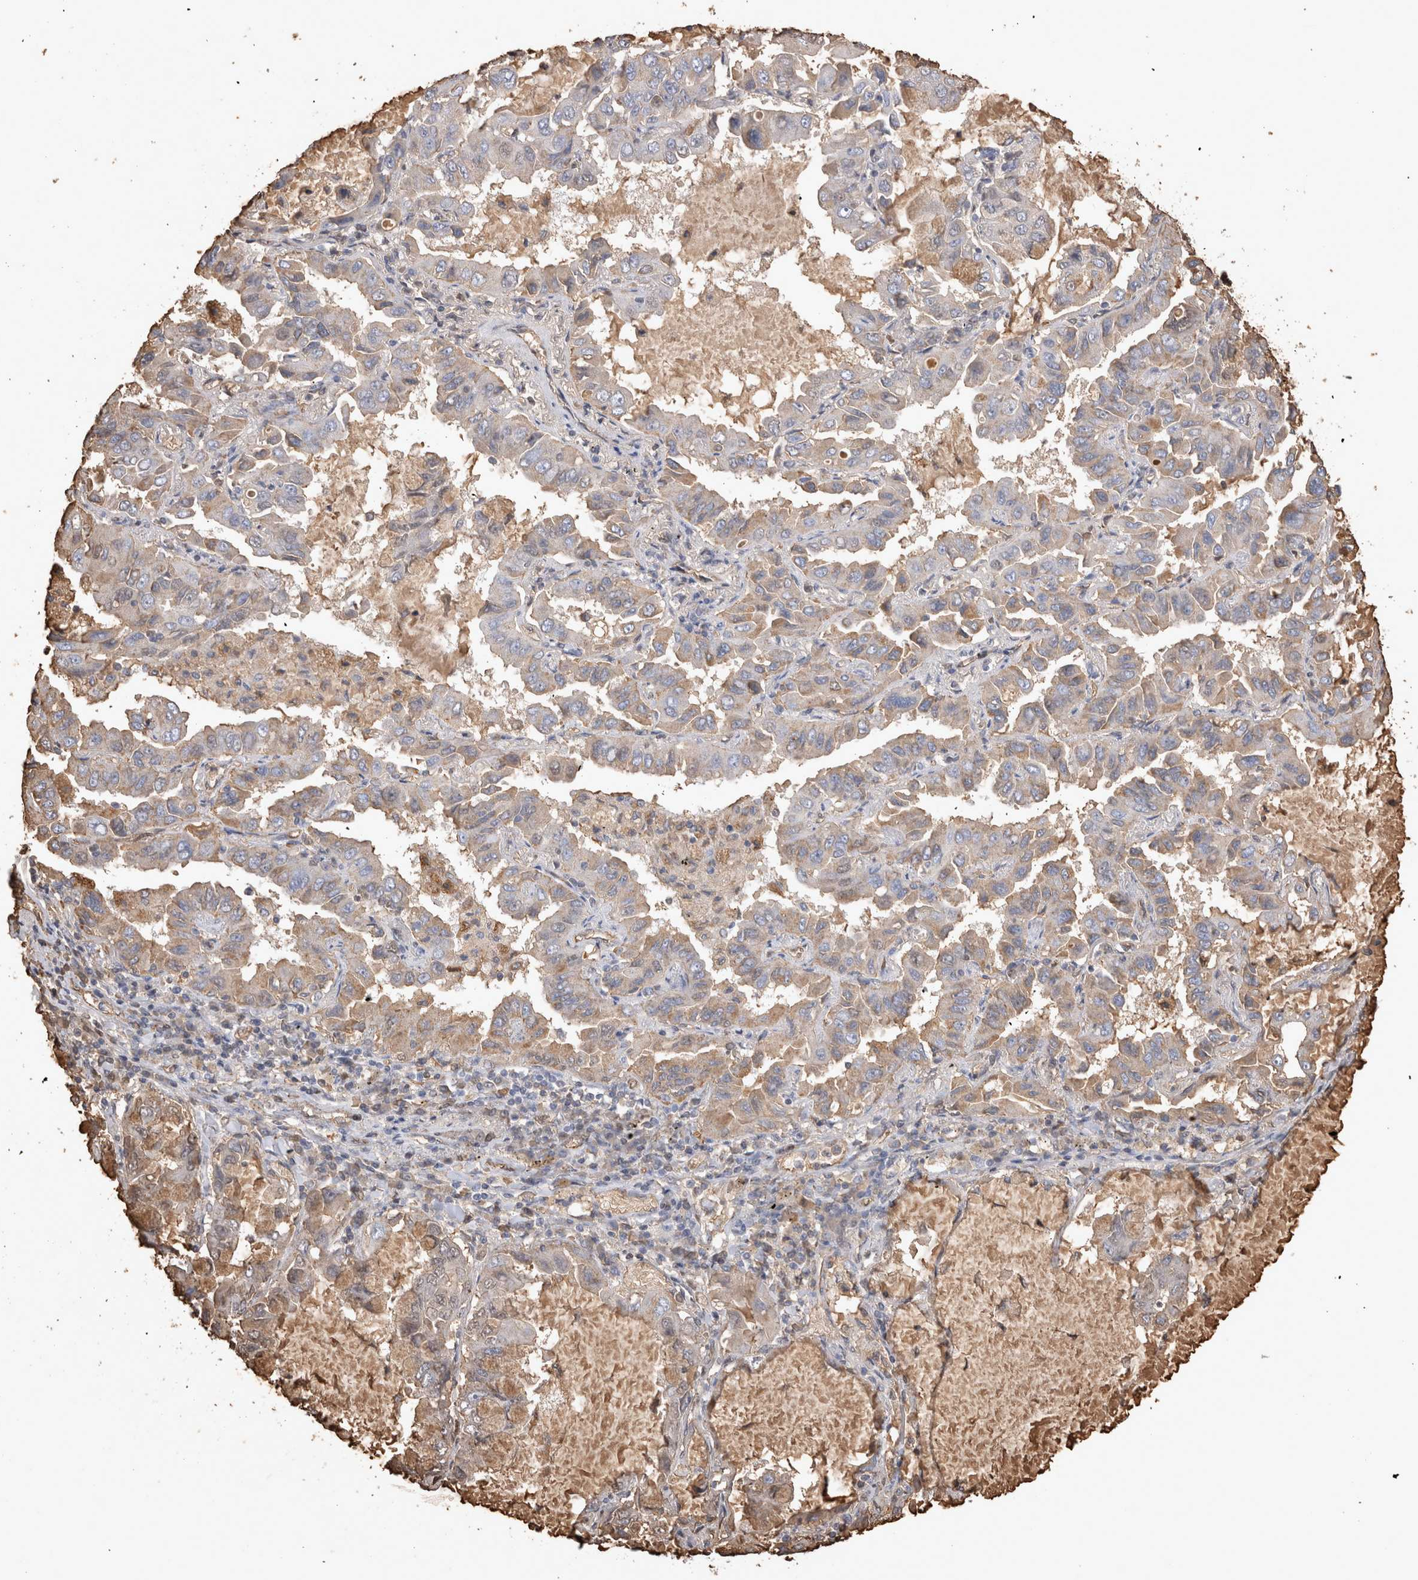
{"staining": {"intensity": "weak", "quantity": "25%-75%", "location": "cytoplasmic/membranous"}, "tissue": "lung cancer", "cell_type": "Tumor cells", "image_type": "cancer", "snomed": [{"axis": "morphology", "description": "Adenocarcinoma, NOS"}, {"axis": "topography", "description": "Lung"}], "caption": "Lung cancer (adenocarcinoma) was stained to show a protein in brown. There is low levels of weak cytoplasmic/membranous positivity in approximately 25%-75% of tumor cells.", "gene": "IL17RC", "patient": {"sex": "male", "age": 64}}